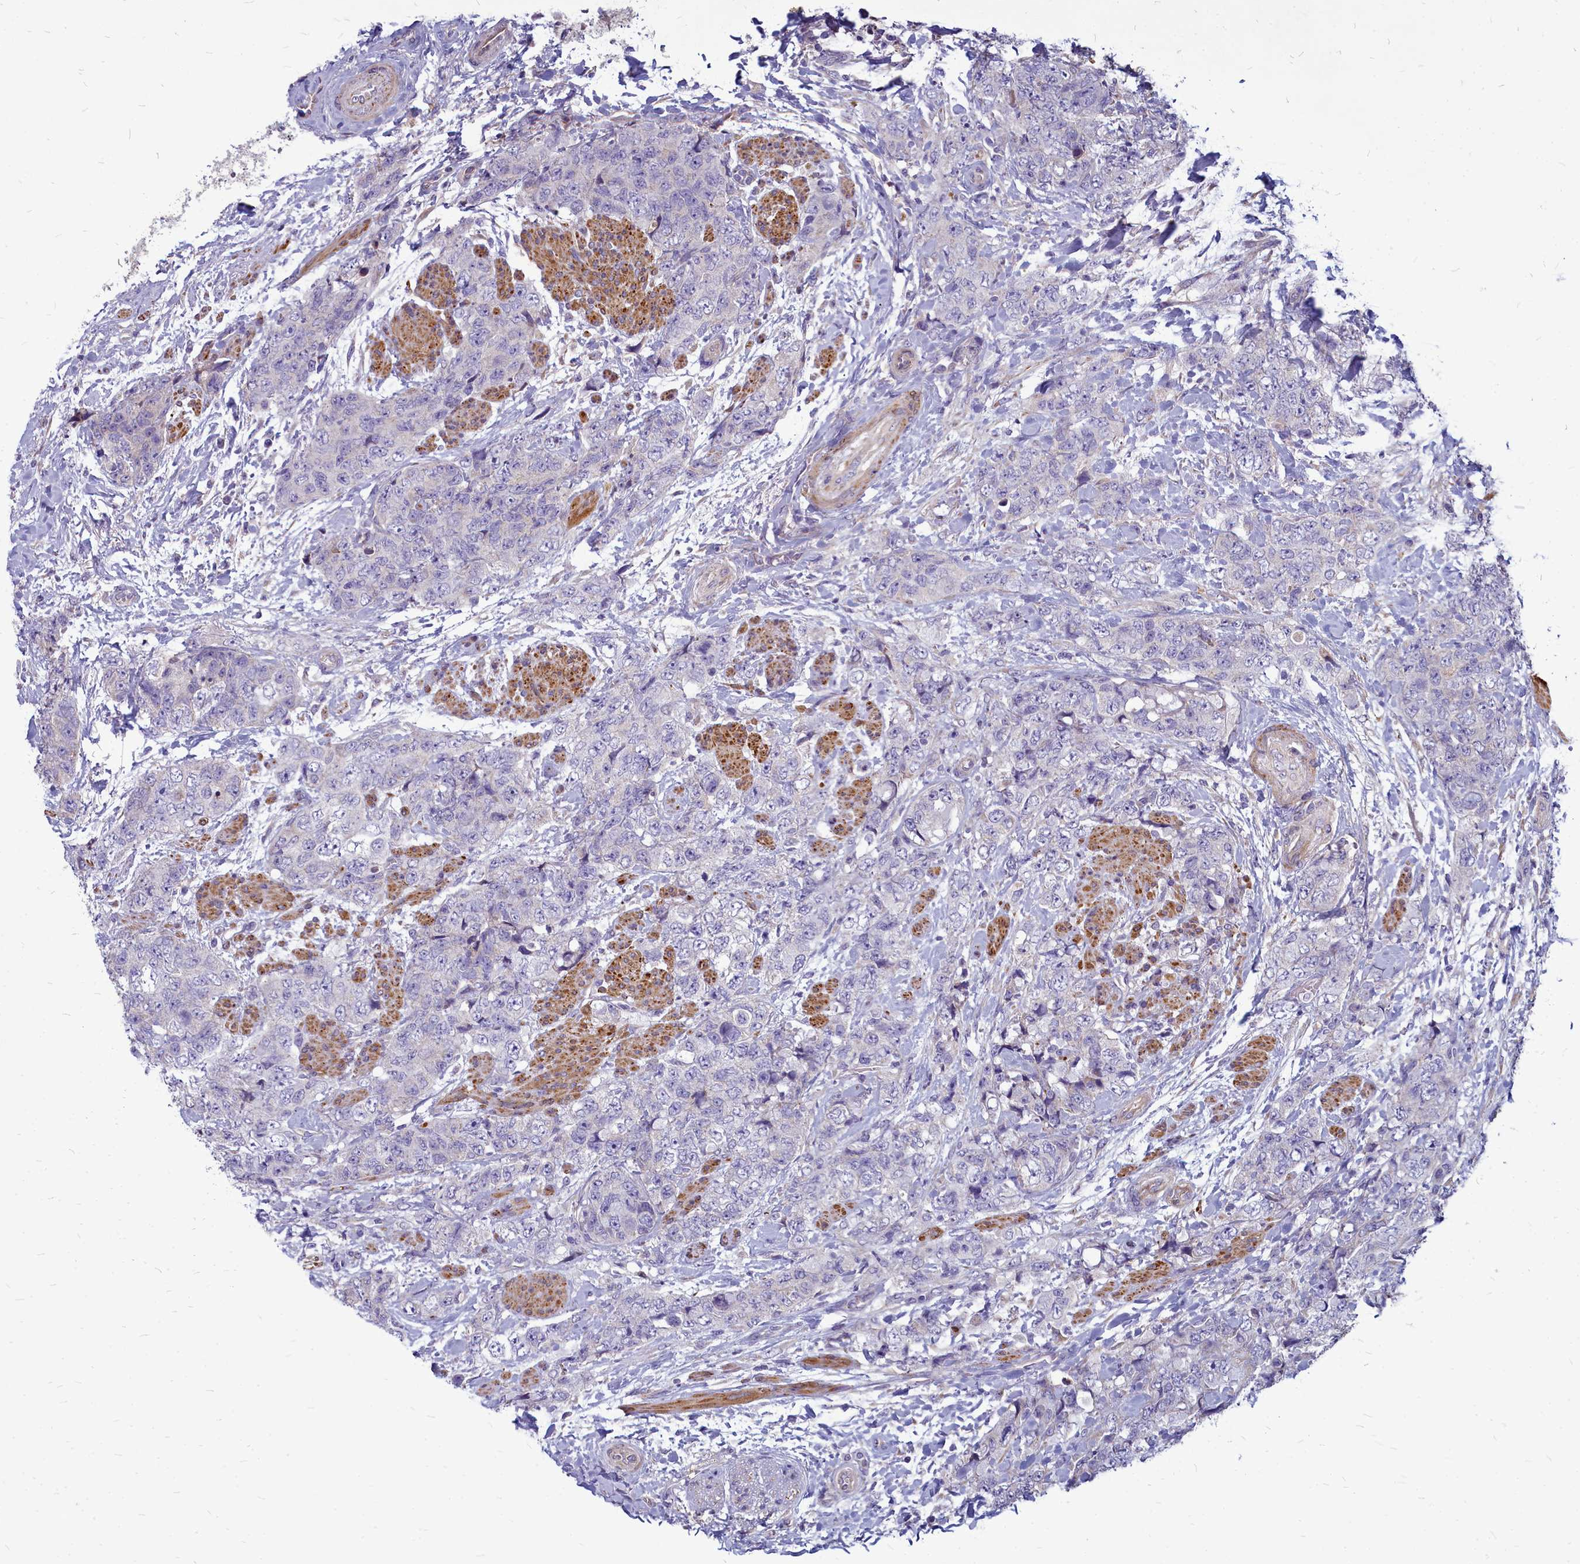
{"staining": {"intensity": "negative", "quantity": "none", "location": "none"}, "tissue": "urothelial cancer", "cell_type": "Tumor cells", "image_type": "cancer", "snomed": [{"axis": "morphology", "description": "Urothelial carcinoma, High grade"}, {"axis": "topography", "description": "Urinary bladder"}], "caption": "Micrograph shows no significant protein expression in tumor cells of urothelial carcinoma (high-grade). (DAB IHC, high magnification).", "gene": "SMPD4", "patient": {"sex": "female", "age": 78}}